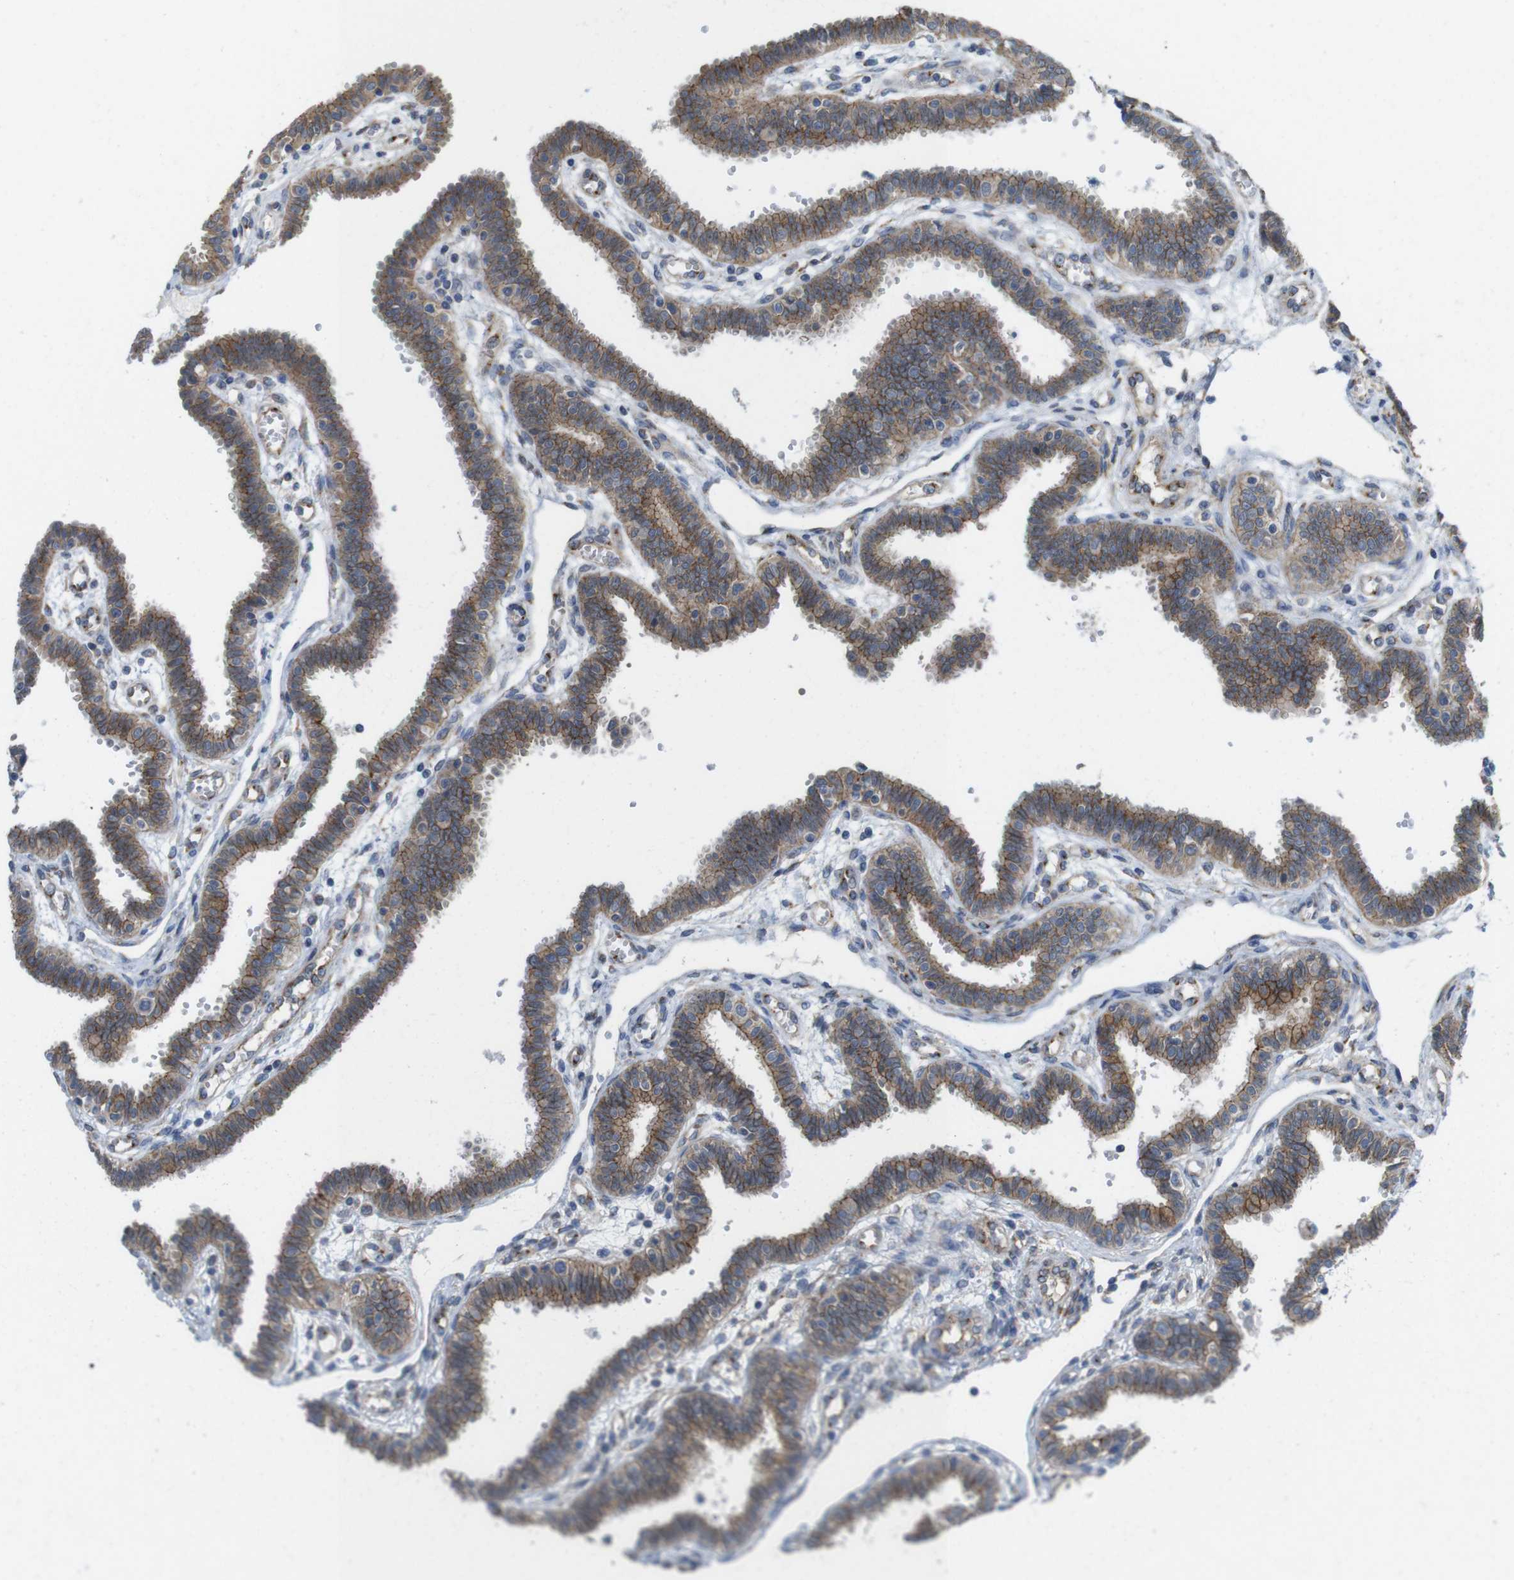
{"staining": {"intensity": "moderate", "quantity": ">75%", "location": "cytoplasmic/membranous"}, "tissue": "fallopian tube", "cell_type": "Glandular cells", "image_type": "normal", "snomed": [{"axis": "morphology", "description": "Normal tissue, NOS"}, {"axis": "topography", "description": "Fallopian tube"}], "caption": "Immunohistochemical staining of unremarkable fallopian tube shows >75% levels of moderate cytoplasmic/membranous protein expression in approximately >75% of glandular cells.", "gene": "EFCAB14", "patient": {"sex": "female", "age": 32}}